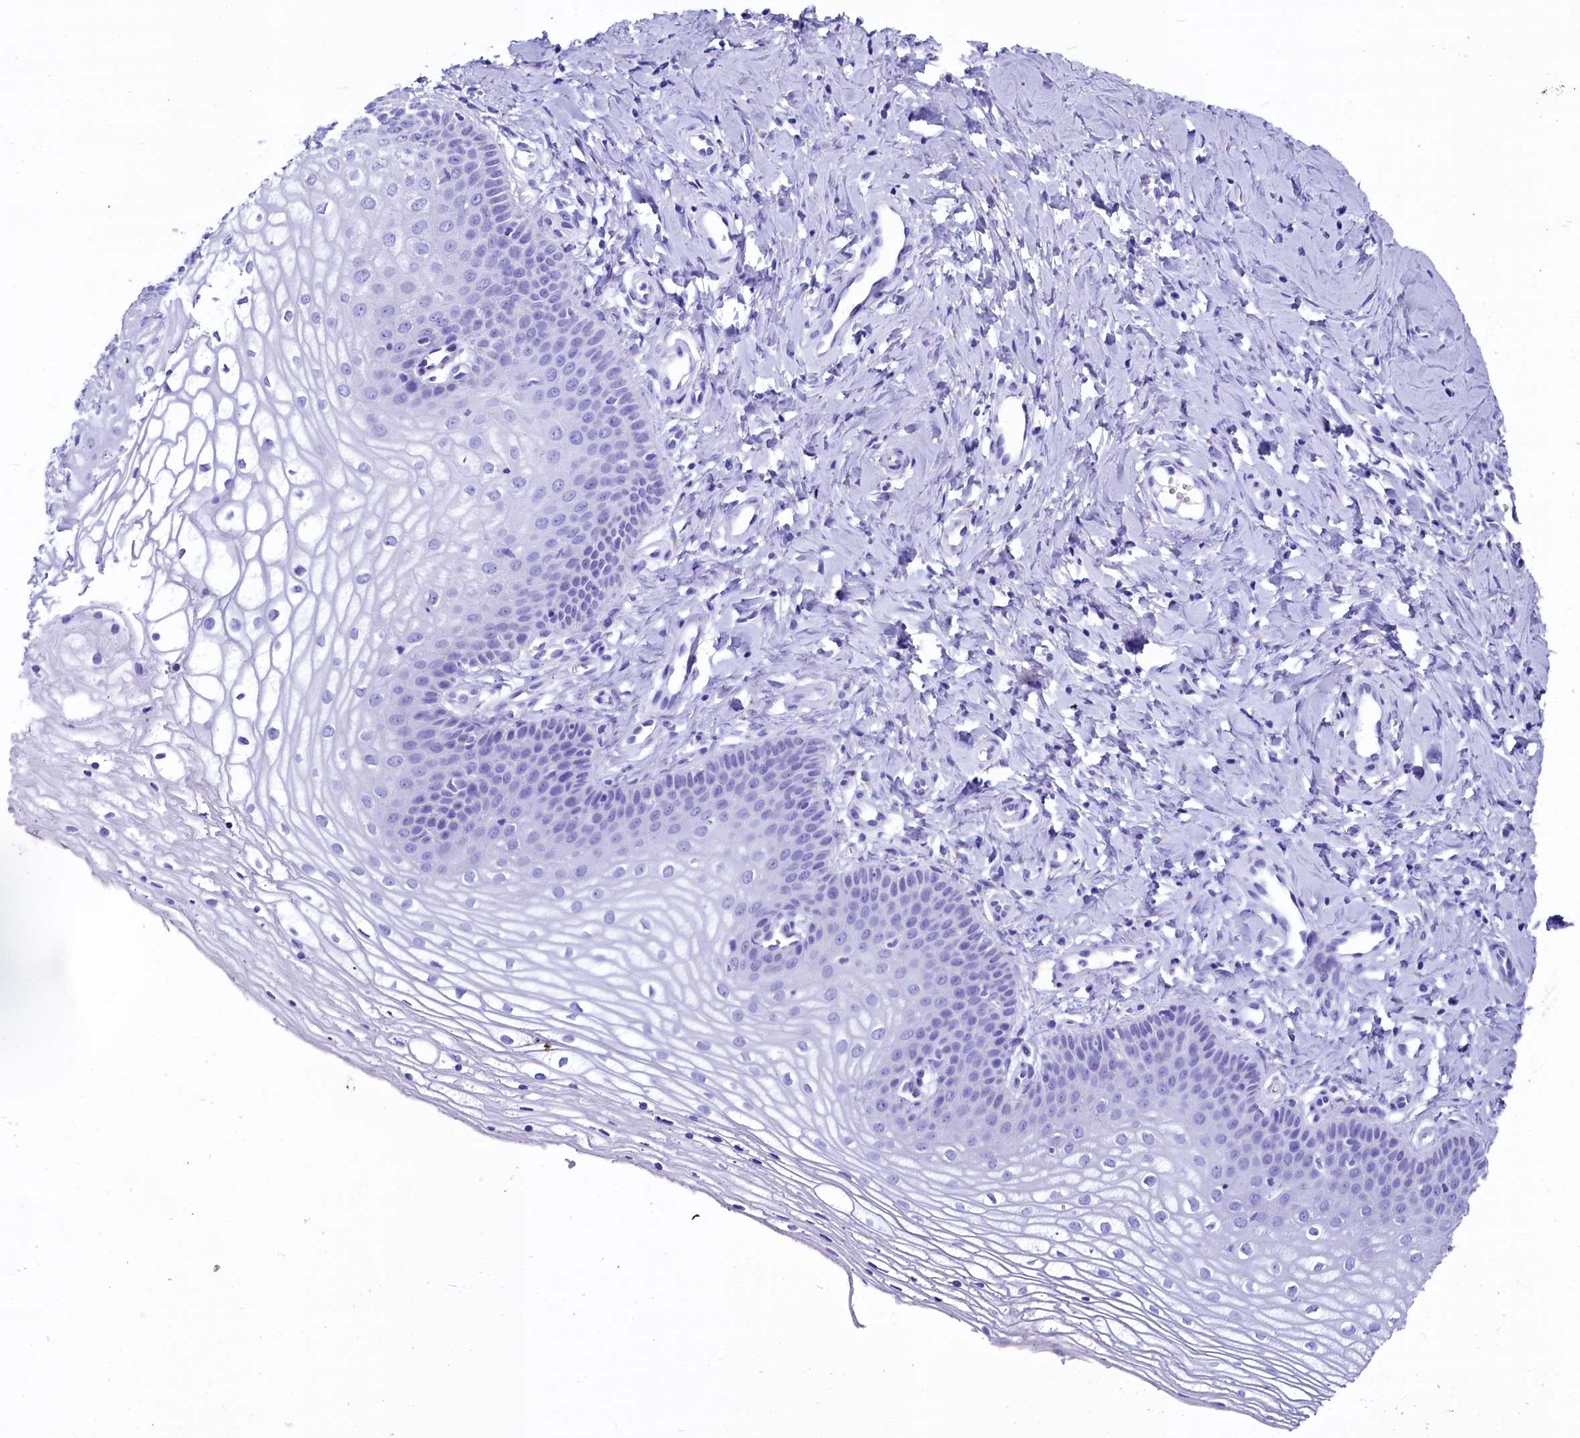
{"staining": {"intensity": "negative", "quantity": "none", "location": "none"}, "tissue": "vagina", "cell_type": "Squamous epithelial cells", "image_type": "normal", "snomed": [{"axis": "morphology", "description": "Normal tissue, NOS"}, {"axis": "topography", "description": "Vagina"}], "caption": "A high-resolution photomicrograph shows immunohistochemistry (IHC) staining of normal vagina, which demonstrates no significant staining in squamous epithelial cells. Brightfield microscopy of IHC stained with DAB (3,3'-diaminobenzidine) (brown) and hematoxylin (blue), captured at high magnification.", "gene": "AP3B2", "patient": {"sex": "female", "age": 68}}